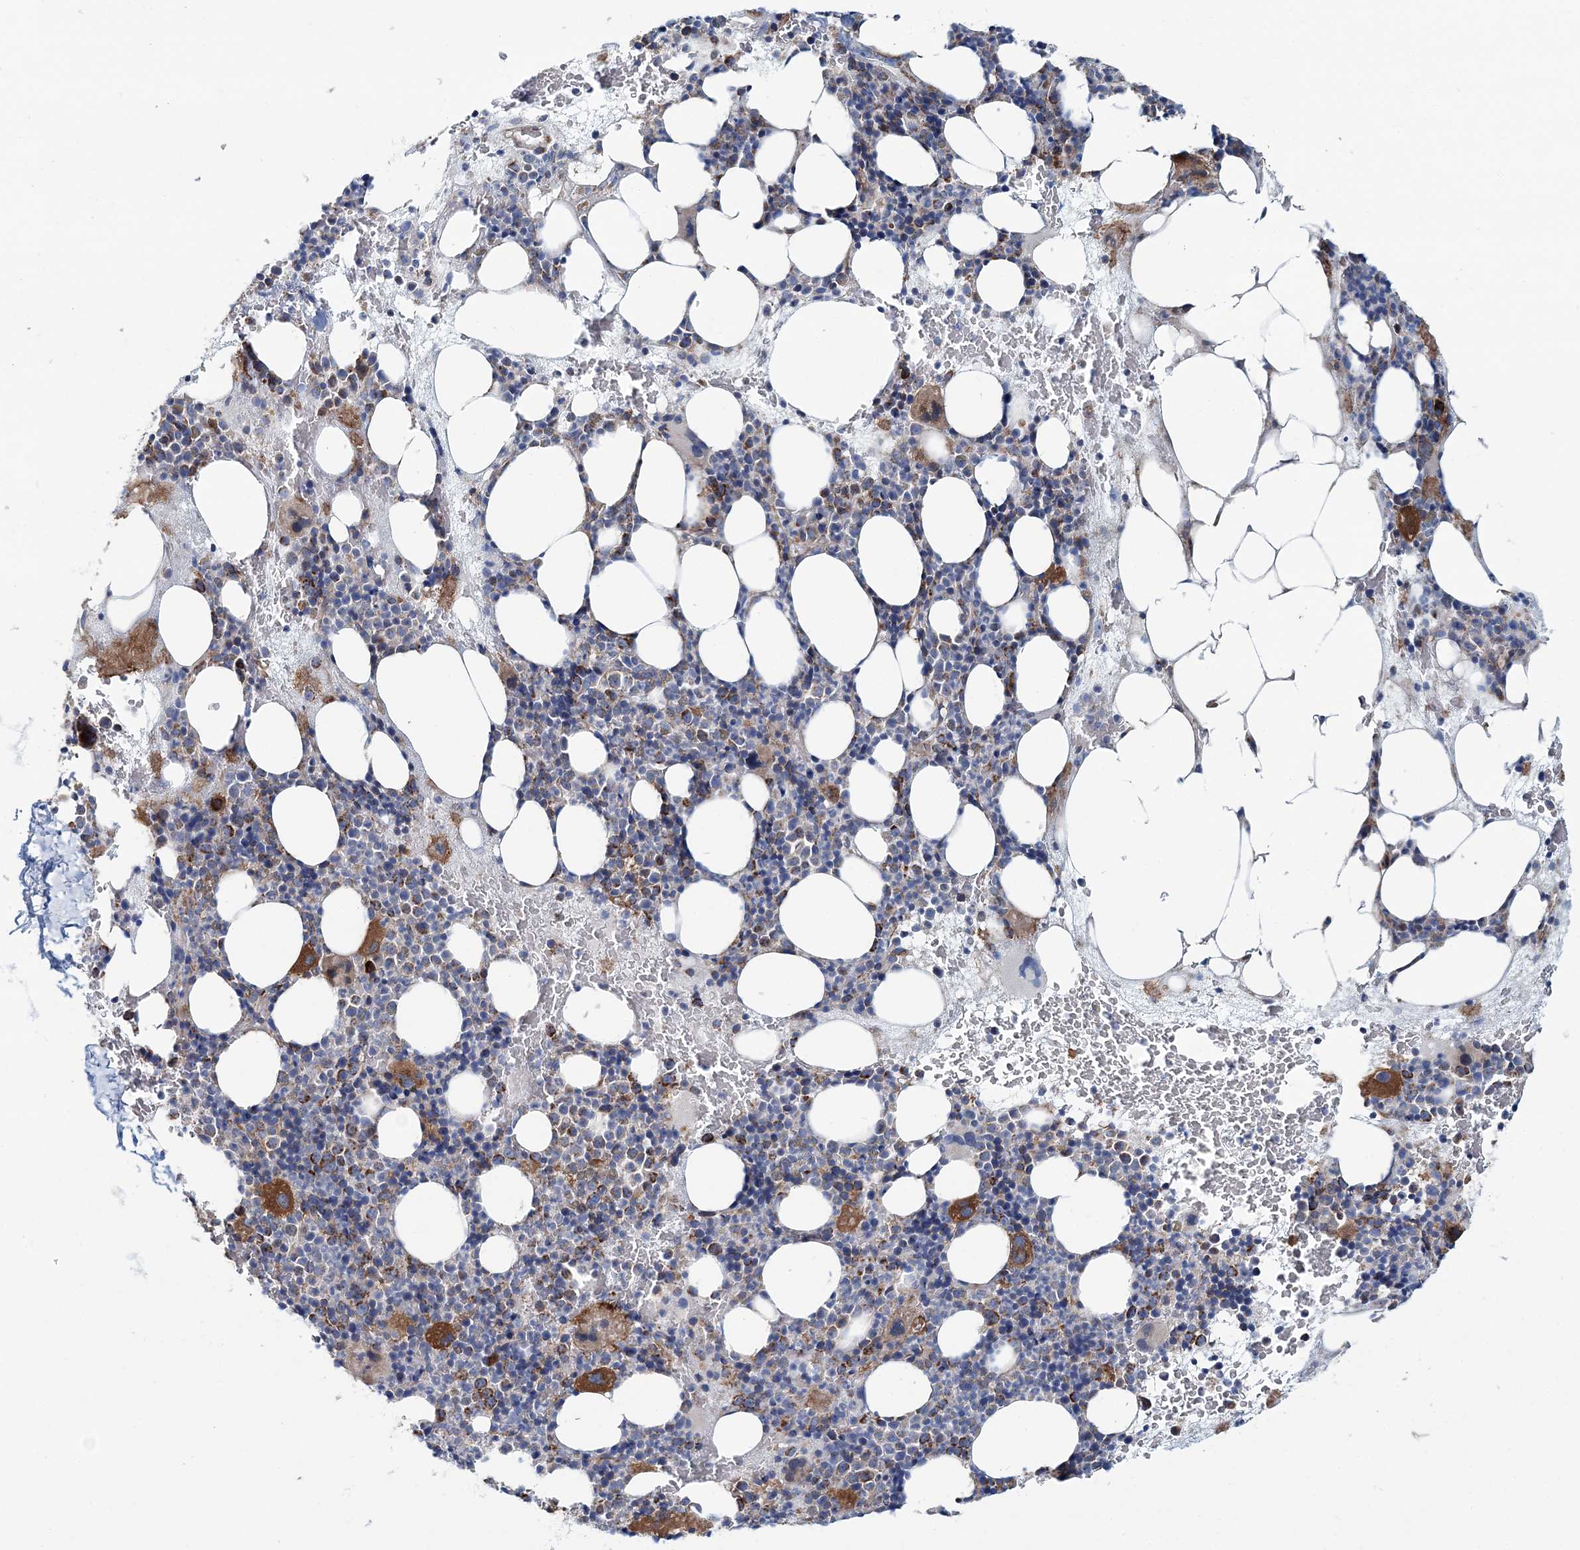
{"staining": {"intensity": "strong", "quantity": "<25%", "location": "cytoplasmic/membranous"}, "tissue": "bone marrow", "cell_type": "Hematopoietic cells", "image_type": "normal", "snomed": [{"axis": "morphology", "description": "Normal tissue, NOS"}, {"axis": "topography", "description": "Bone marrow"}], "caption": "Immunohistochemical staining of benign bone marrow displays <25% levels of strong cytoplasmic/membranous protein positivity in approximately <25% of hematopoietic cells.", "gene": "ARHGAP6", "patient": {"sex": "male", "age": 89}}